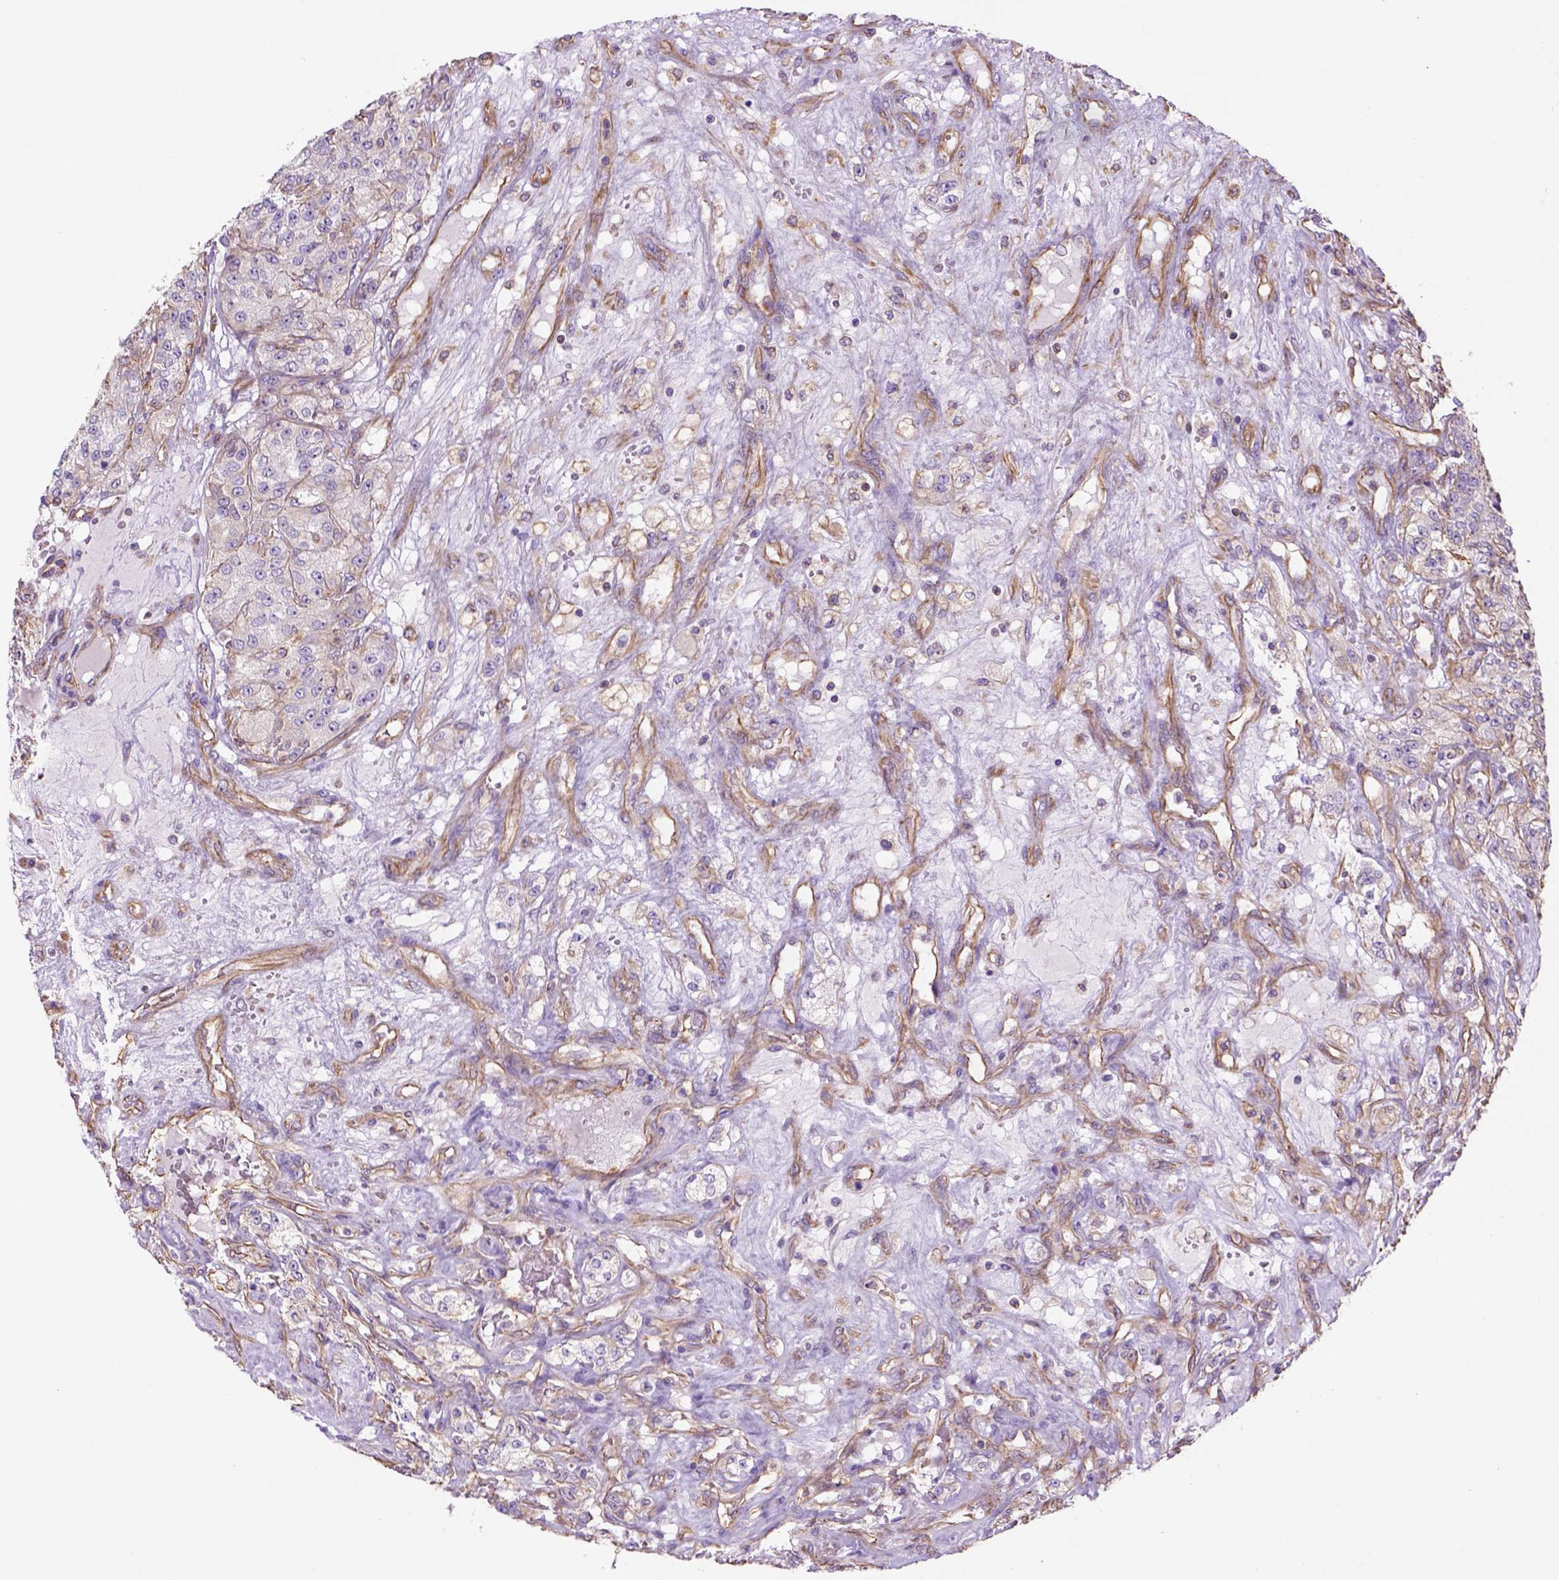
{"staining": {"intensity": "negative", "quantity": "none", "location": "none"}, "tissue": "renal cancer", "cell_type": "Tumor cells", "image_type": "cancer", "snomed": [{"axis": "morphology", "description": "Adenocarcinoma, NOS"}, {"axis": "topography", "description": "Kidney"}], "caption": "The IHC image has no significant positivity in tumor cells of renal cancer tissue.", "gene": "ZZZ3", "patient": {"sex": "female", "age": 63}}